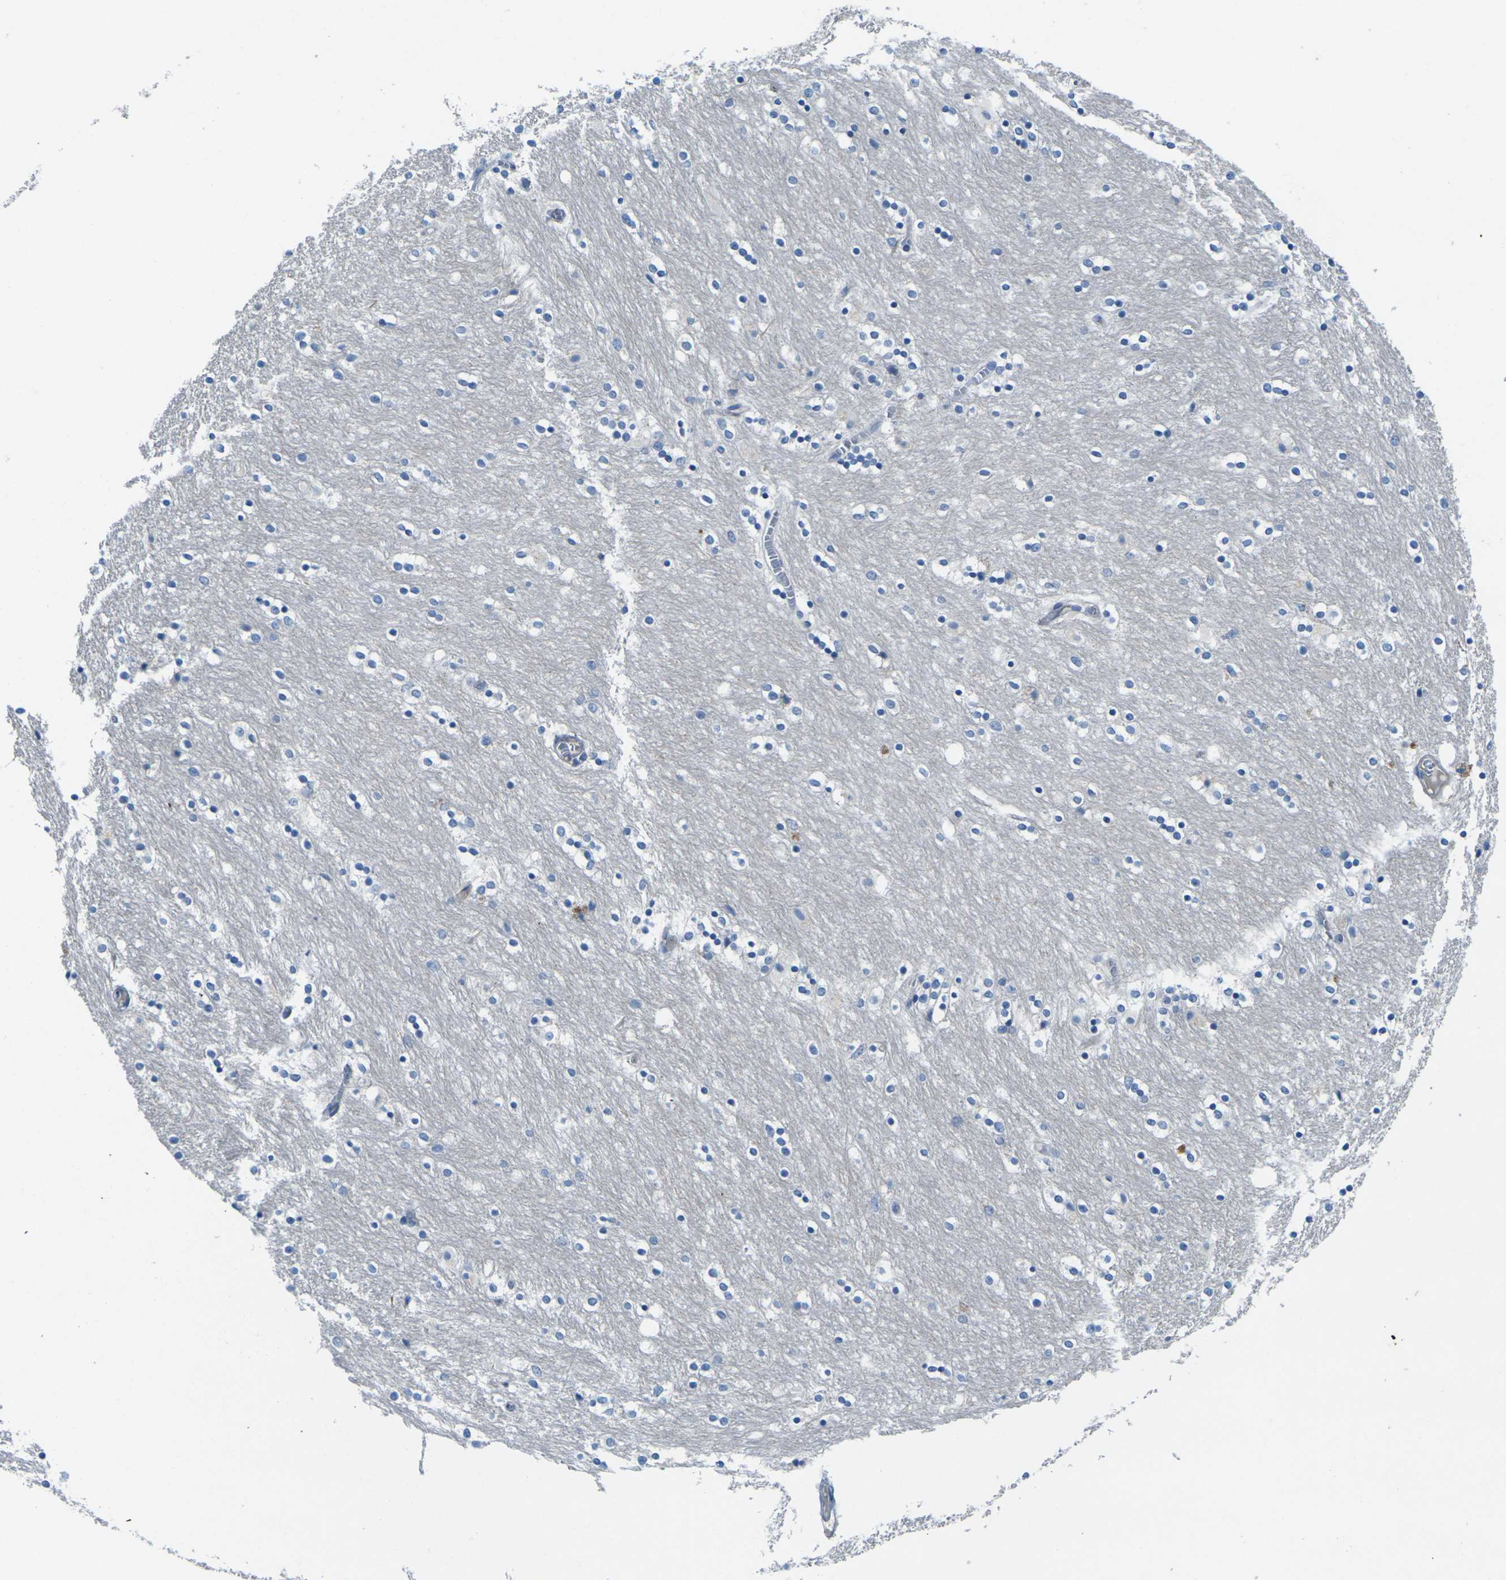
{"staining": {"intensity": "negative", "quantity": "none", "location": "none"}, "tissue": "caudate", "cell_type": "Glial cells", "image_type": "normal", "snomed": [{"axis": "morphology", "description": "Normal tissue, NOS"}, {"axis": "topography", "description": "Lateral ventricle wall"}], "caption": "The image demonstrates no staining of glial cells in benign caudate. (DAB (3,3'-diaminobenzidine) immunohistochemistry visualized using brightfield microscopy, high magnification).", "gene": "CYP2C8", "patient": {"sex": "female", "age": 54}}